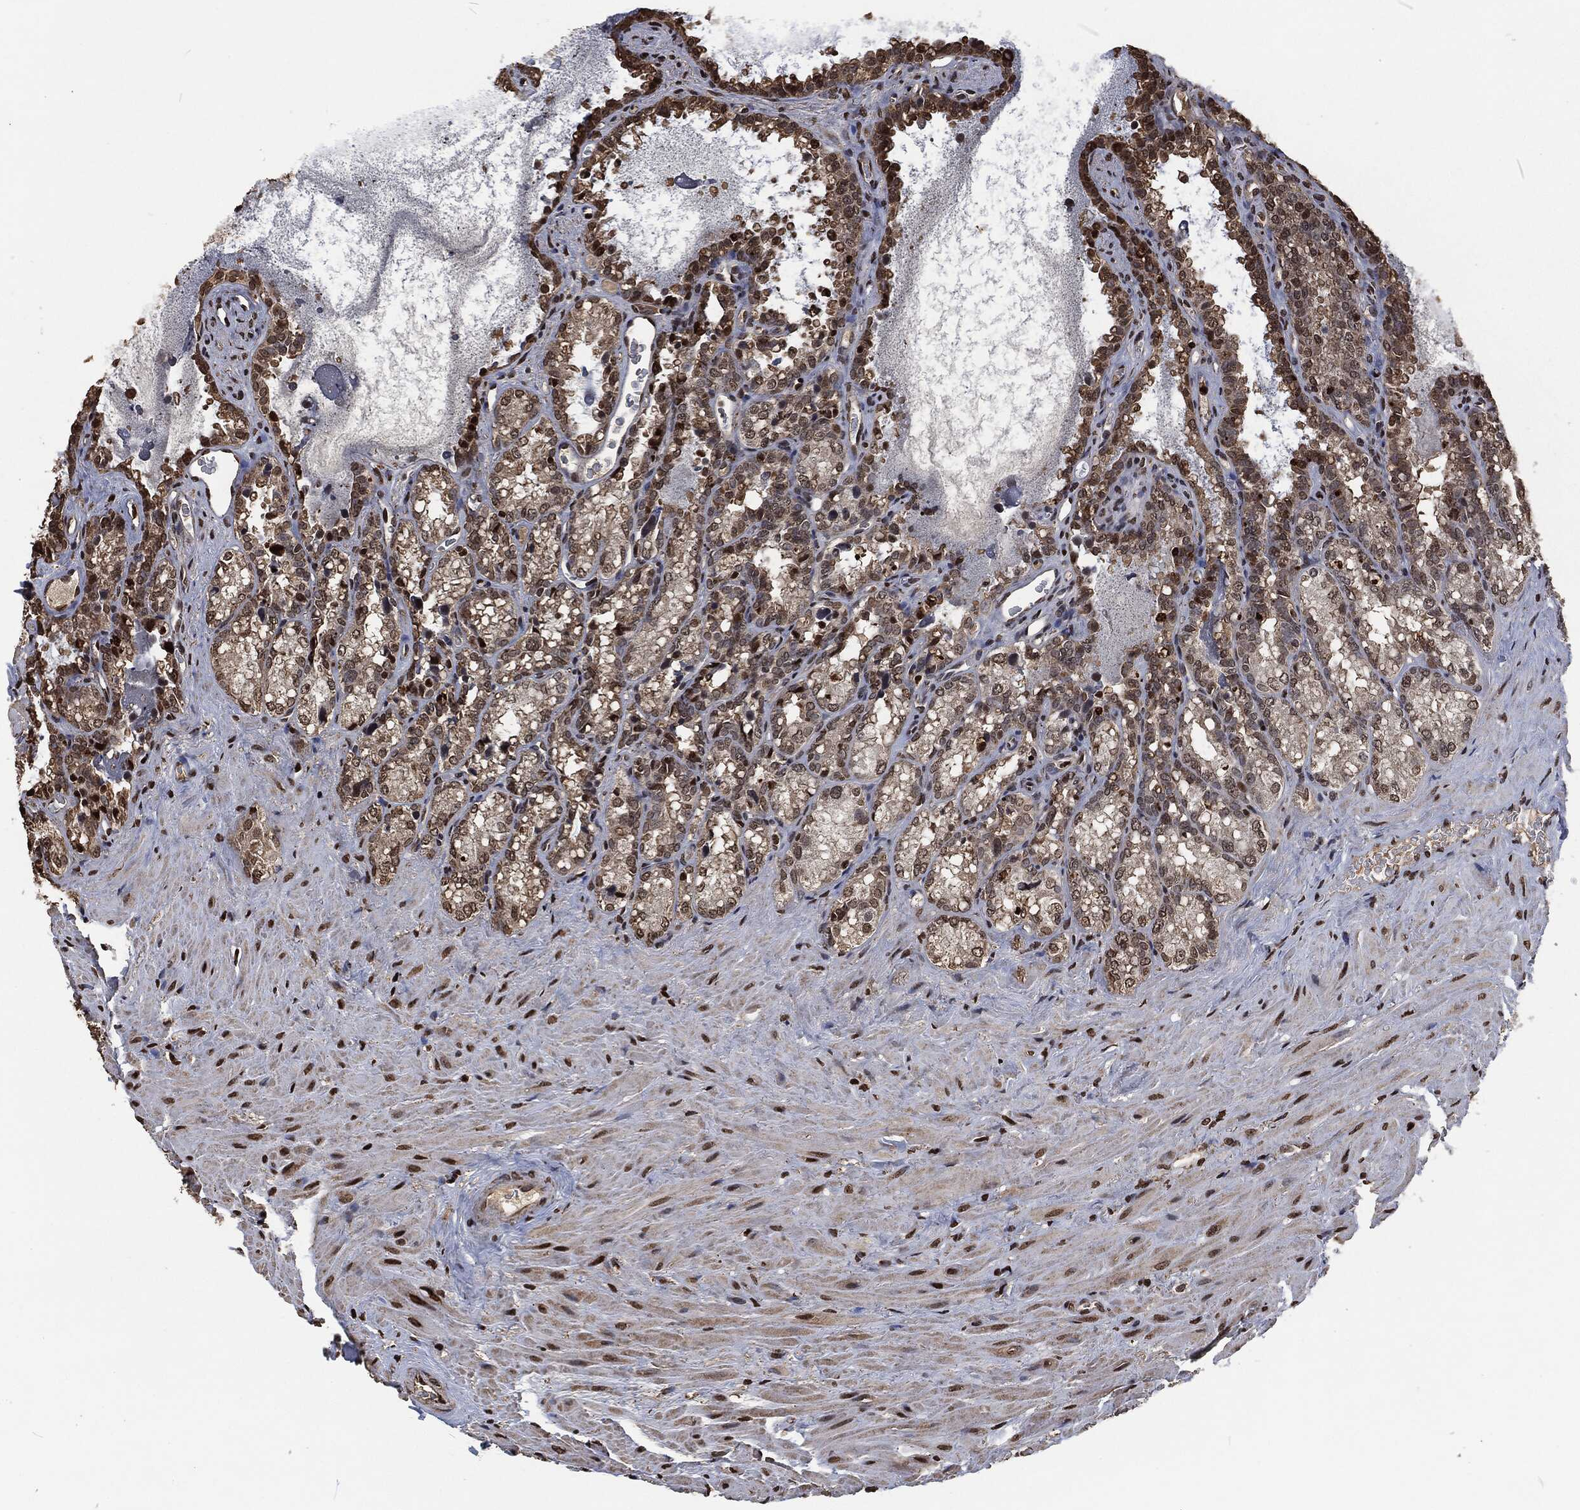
{"staining": {"intensity": "strong", "quantity": "<25%", "location": "nuclear"}, "tissue": "seminal vesicle", "cell_type": "Glandular cells", "image_type": "normal", "snomed": [{"axis": "morphology", "description": "Normal tissue, NOS"}, {"axis": "topography", "description": "Seminal veicle"}], "caption": "Glandular cells display medium levels of strong nuclear positivity in about <25% of cells in normal seminal vesicle.", "gene": "SNAI1", "patient": {"sex": "male", "age": 68}}